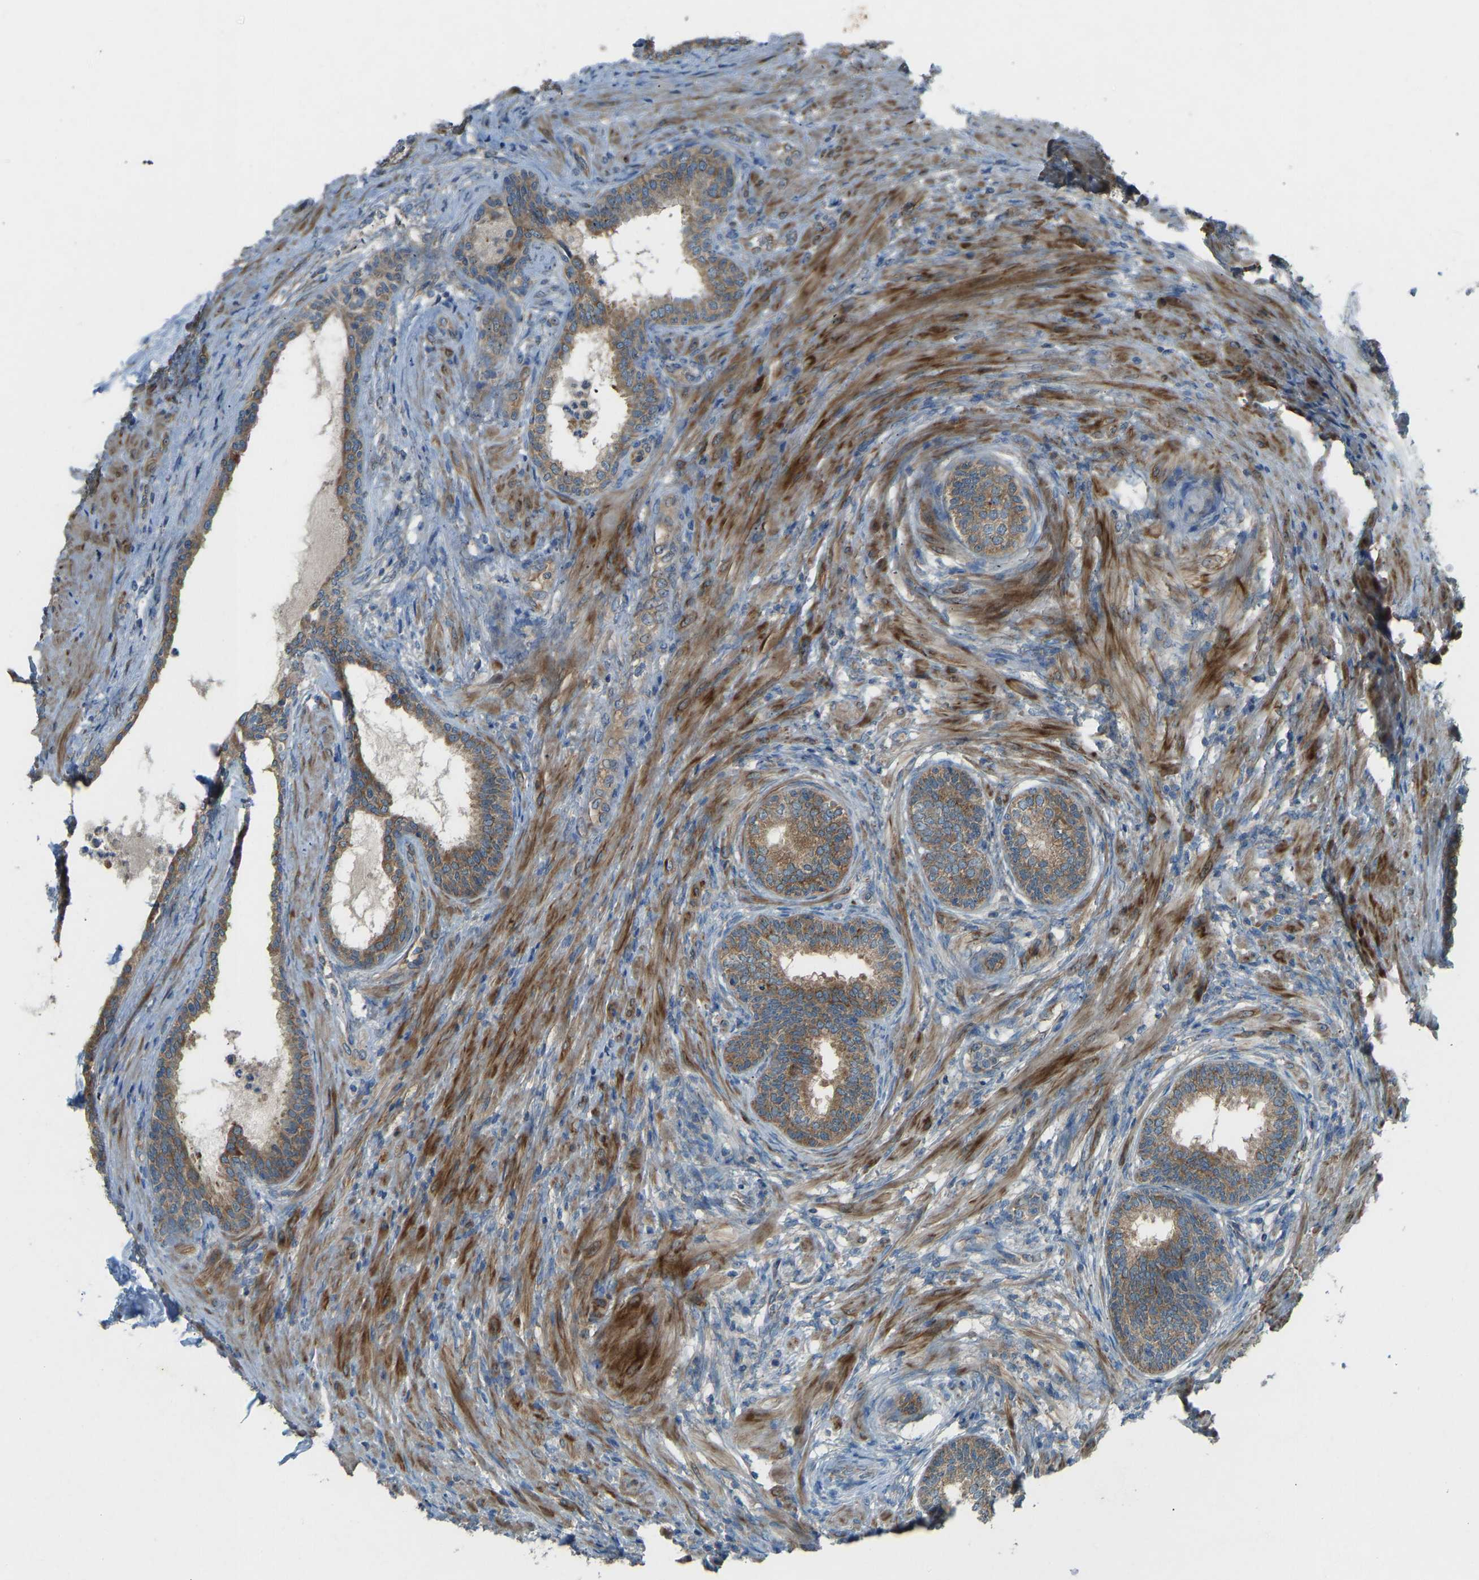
{"staining": {"intensity": "moderate", "quantity": ">75%", "location": "cytoplasmic/membranous"}, "tissue": "prostate", "cell_type": "Glandular cells", "image_type": "normal", "snomed": [{"axis": "morphology", "description": "Normal tissue, NOS"}, {"axis": "topography", "description": "Prostate"}], "caption": "IHC of benign prostate shows medium levels of moderate cytoplasmic/membranous expression in about >75% of glandular cells. Nuclei are stained in blue.", "gene": "STAU2", "patient": {"sex": "male", "age": 76}}